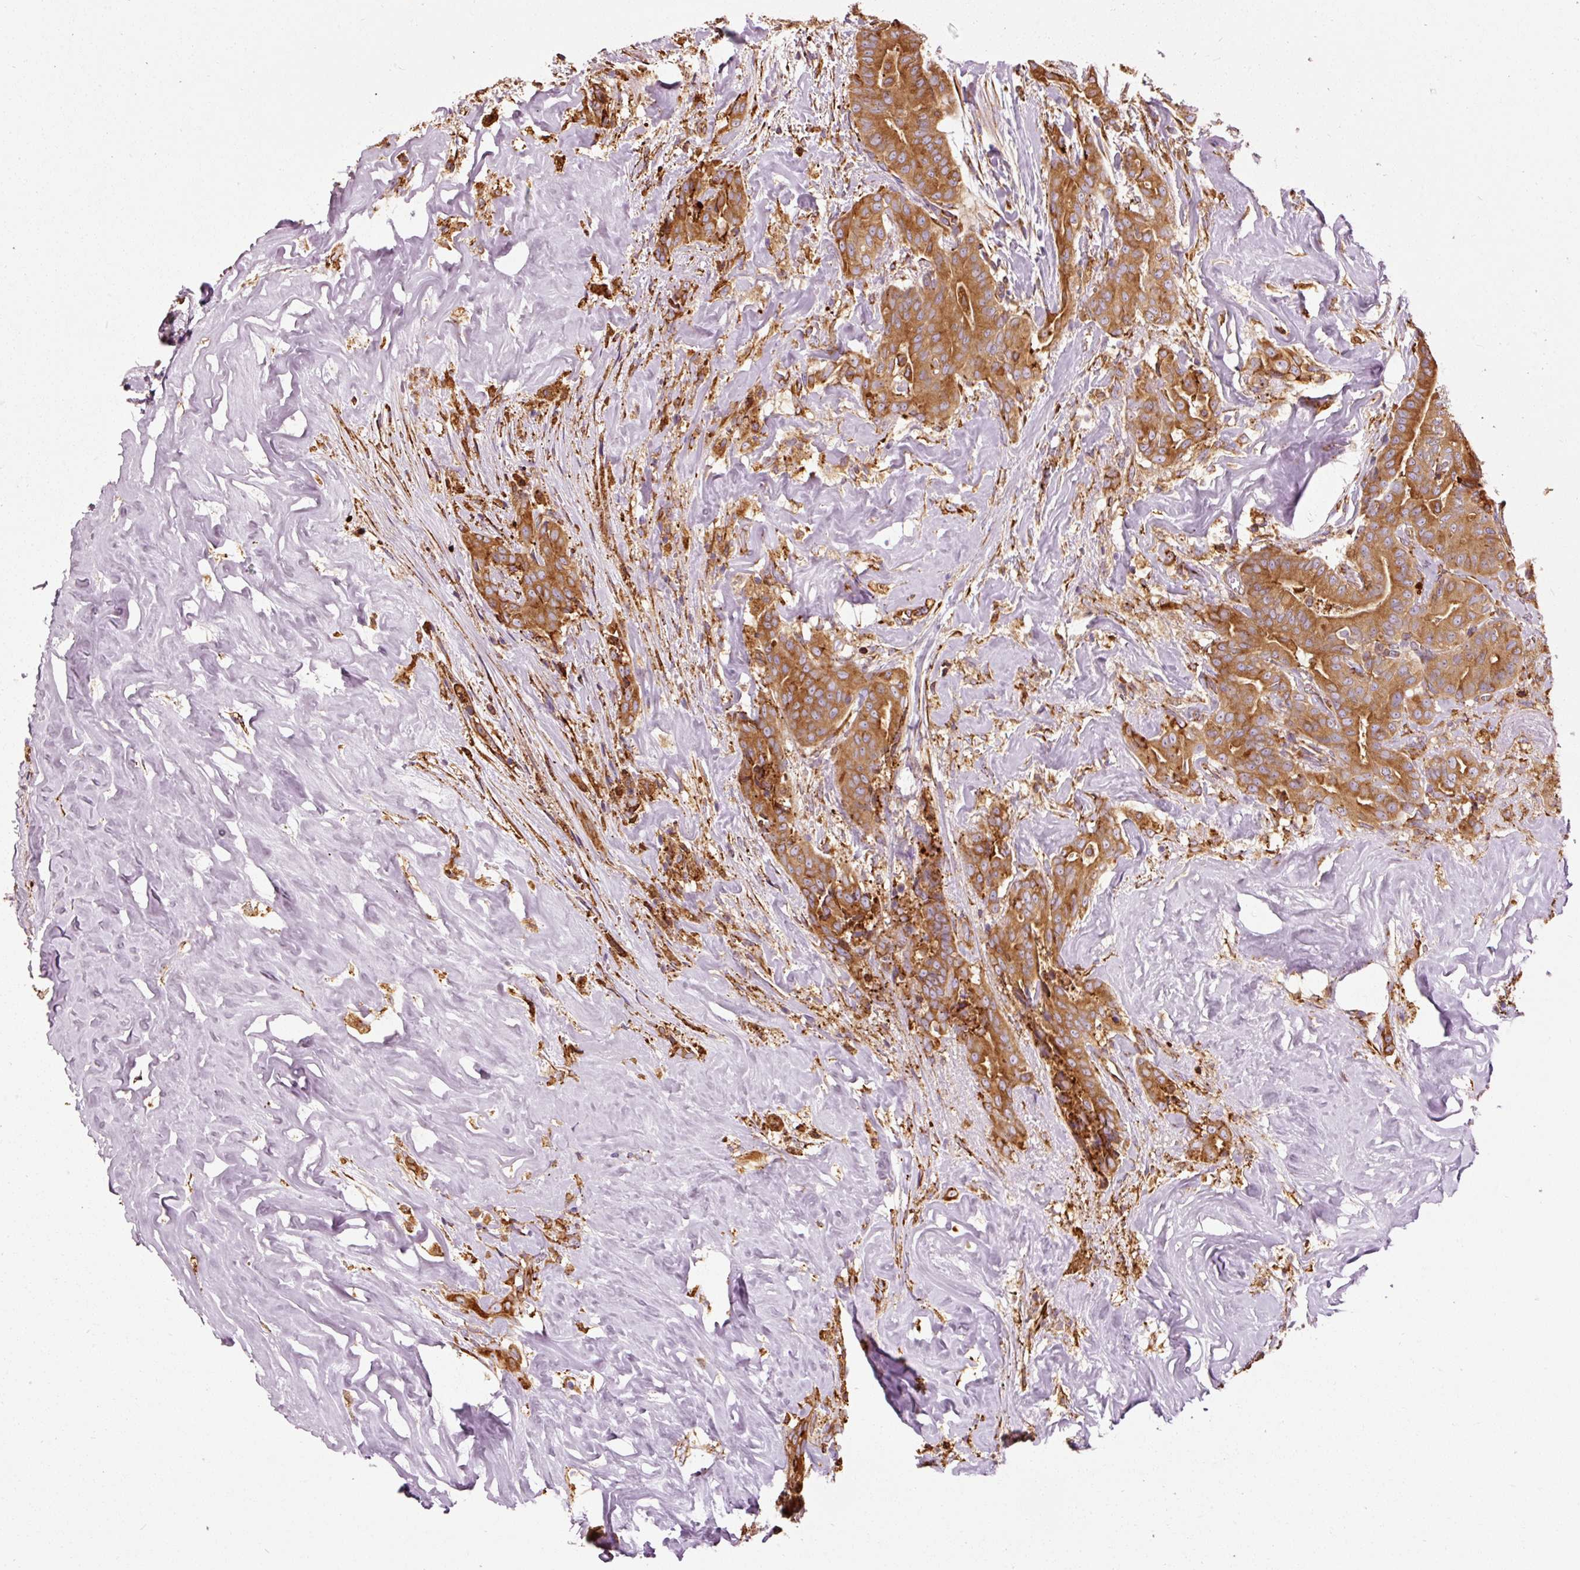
{"staining": {"intensity": "strong", "quantity": ">75%", "location": "cytoplasmic/membranous"}, "tissue": "thyroid cancer", "cell_type": "Tumor cells", "image_type": "cancer", "snomed": [{"axis": "morphology", "description": "Papillary adenocarcinoma, NOS"}, {"axis": "topography", "description": "Thyroid gland"}], "caption": "Thyroid cancer (papillary adenocarcinoma) stained for a protein (brown) demonstrates strong cytoplasmic/membranous positive expression in about >75% of tumor cells.", "gene": "KLC1", "patient": {"sex": "male", "age": 61}}